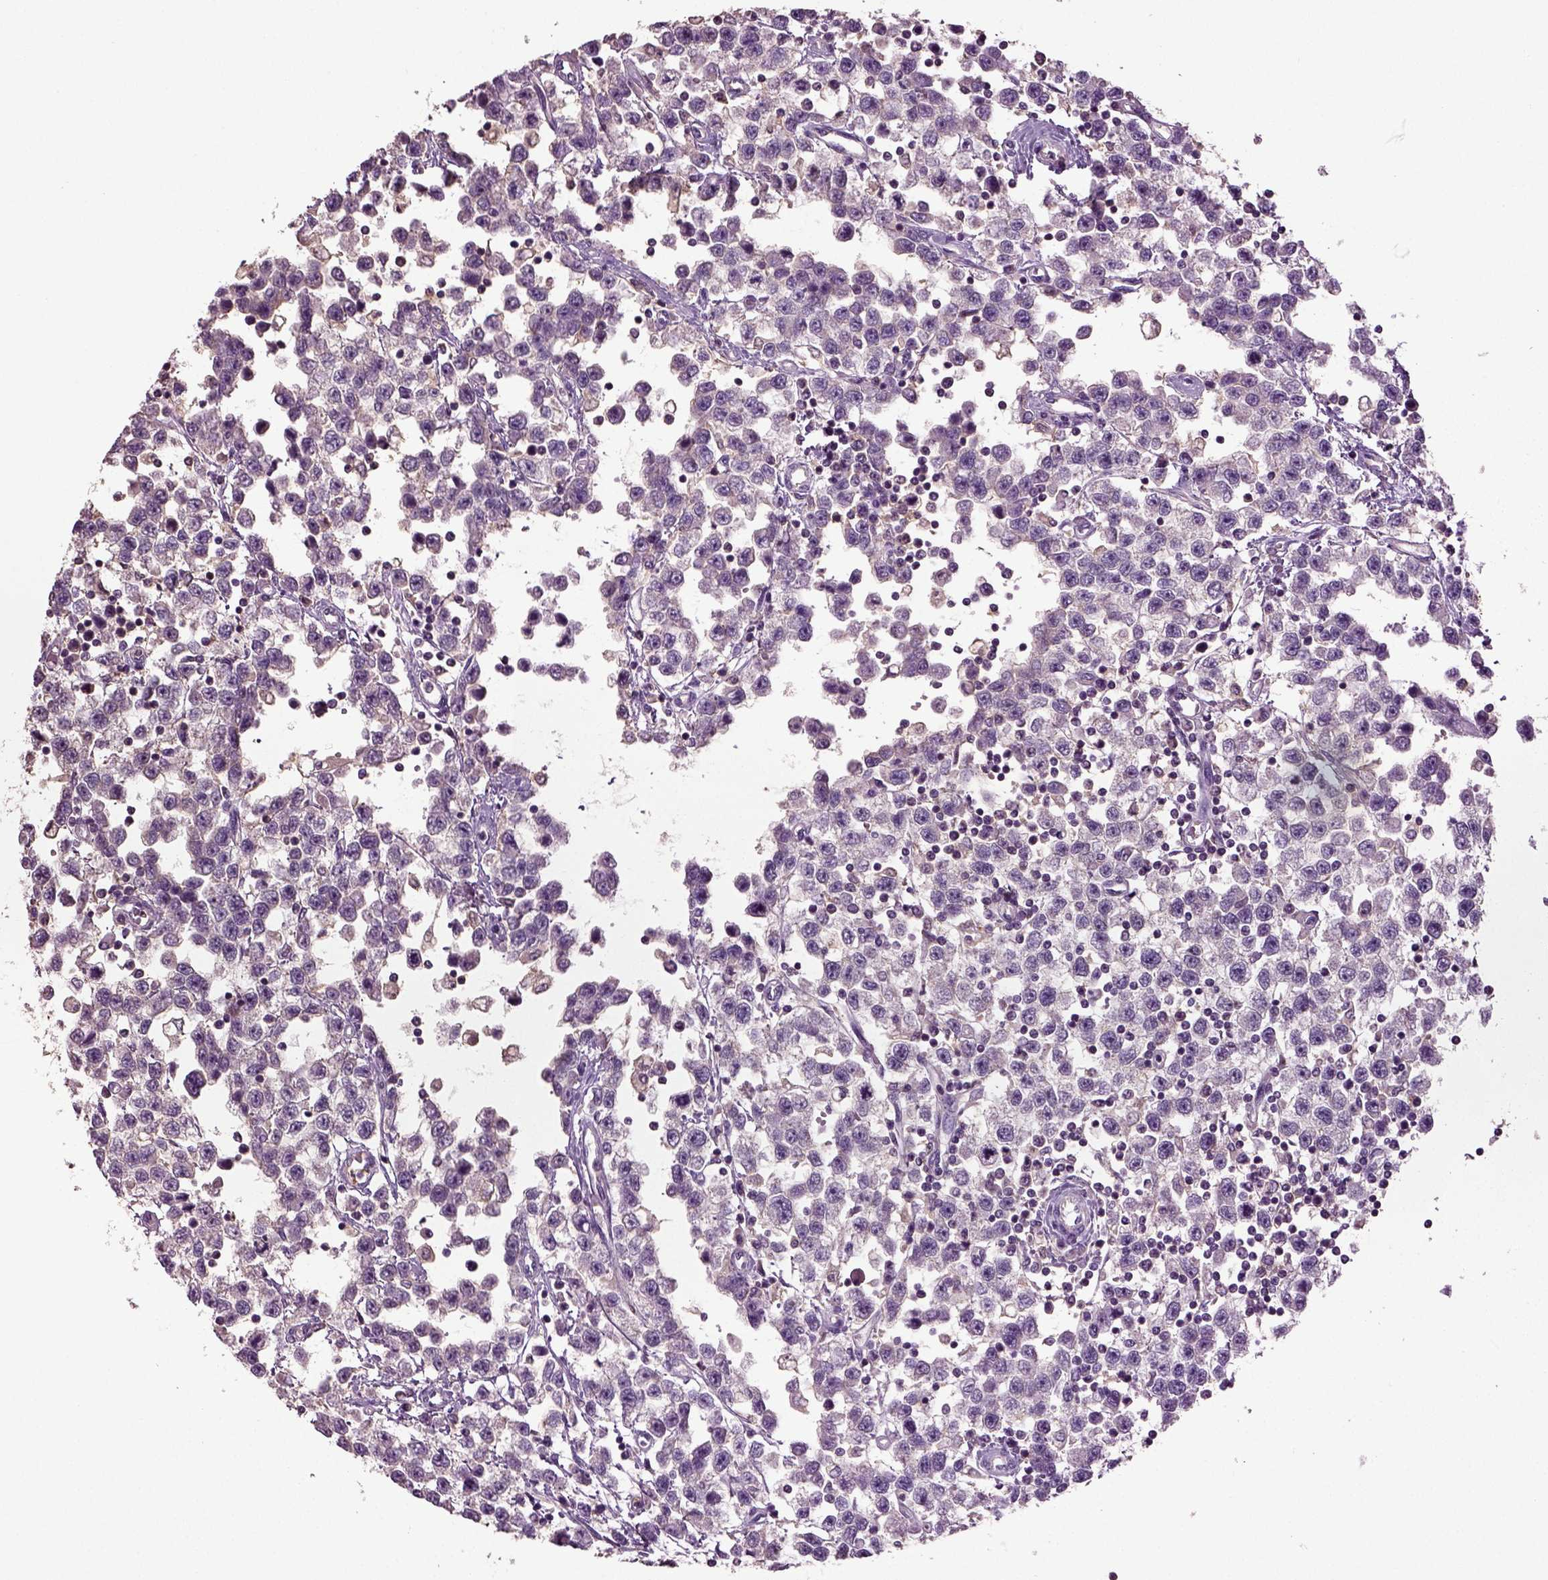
{"staining": {"intensity": "negative", "quantity": "none", "location": "none"}, "tissue": "testis cancer", "cell_type": "Tumor cells", "image_type": "cancer", "snomed": [{"axis": "morphology", "description": "Seminoma, NOS"}, {"axis": "topography", "description": "Testis"}], "caption": "Tumor cells are negative for brown protein staining in testis seminoma. (IHC, brightfield microscopy, high magnification).", "gene": "DEFB118", "patient": {"sex": "male", "age": 34}}